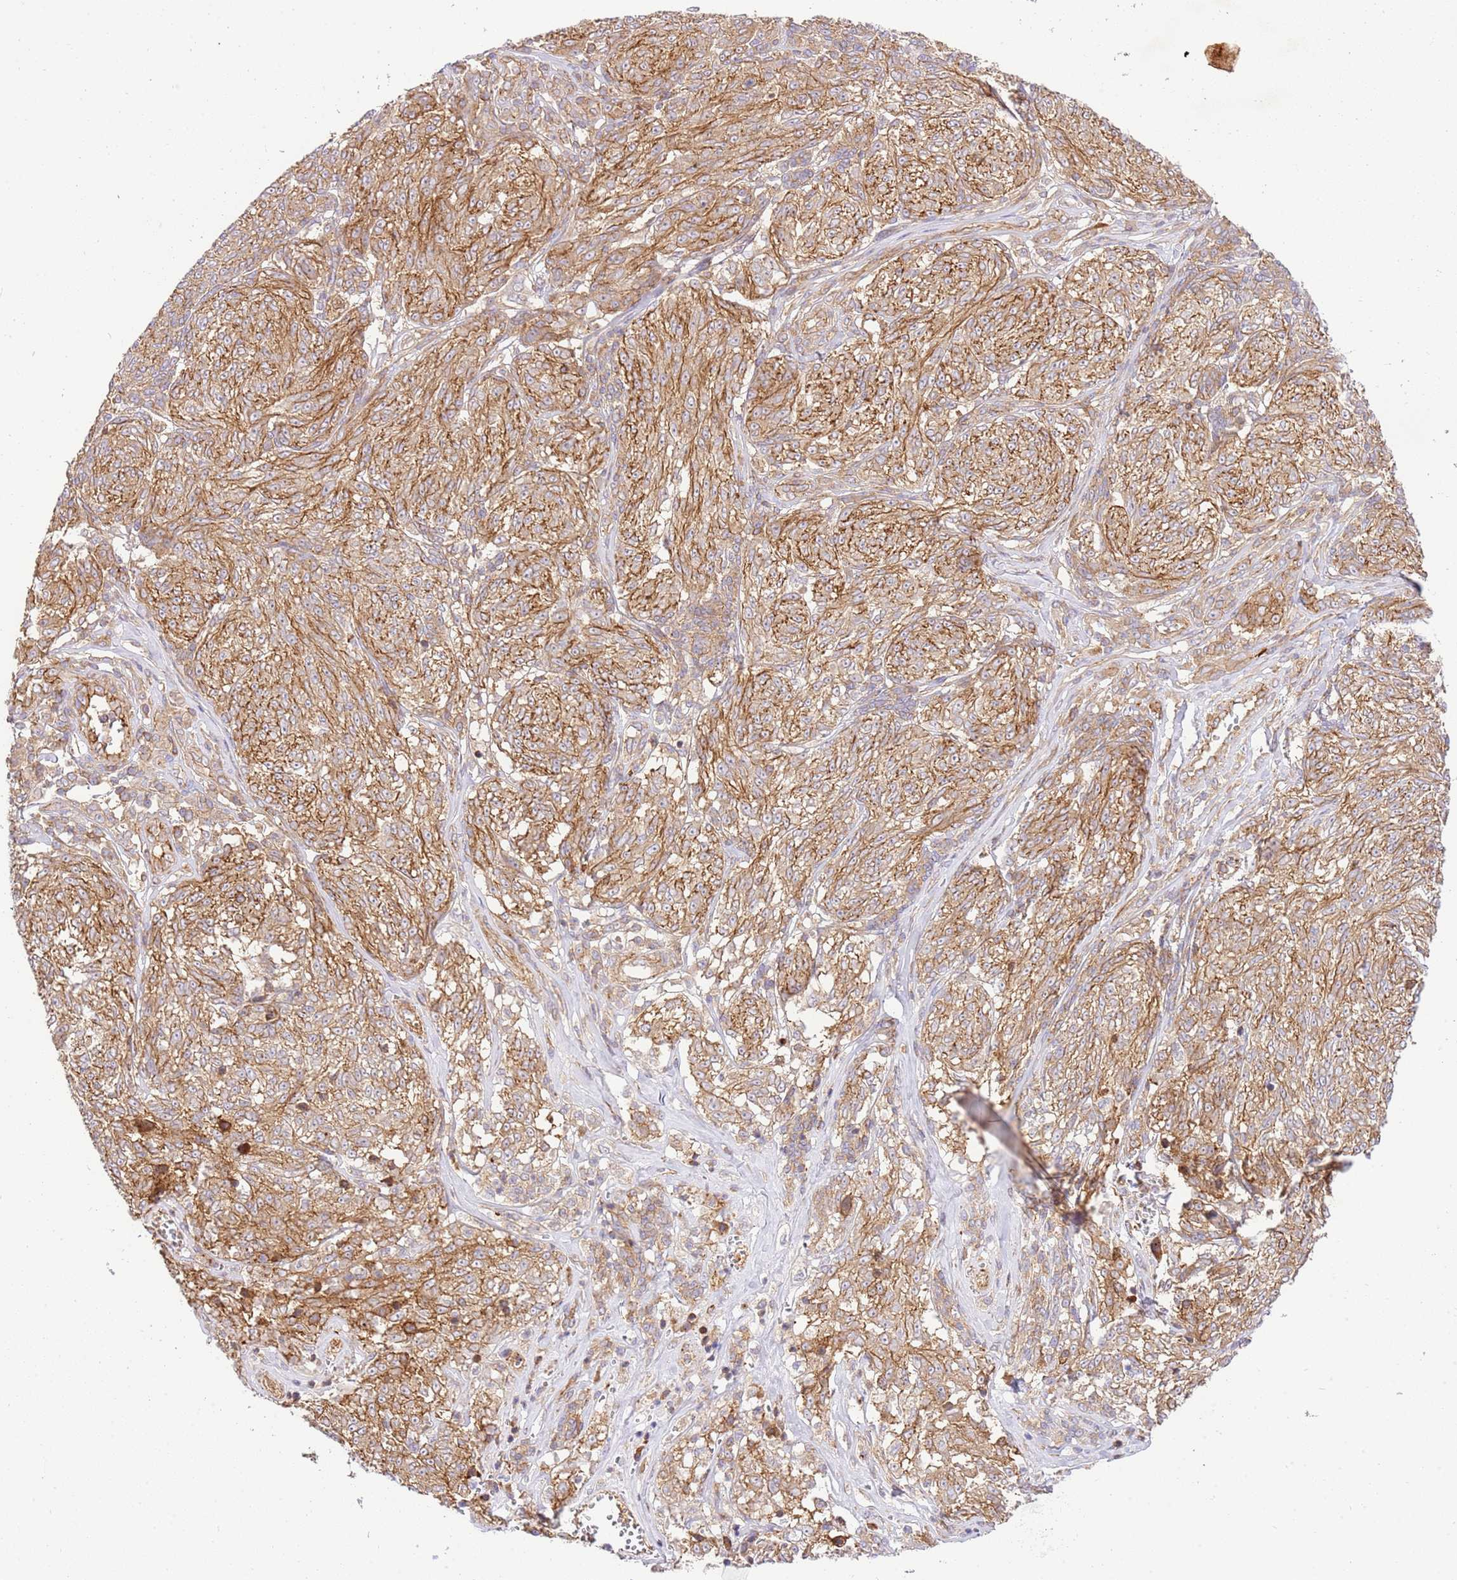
{"staining": {"intensity": "moderate", "quantity": ">75%", "location": "cytoplasmic/membranous"}, "tissue": "melanoma", "cell_type": "Tumor cells", "image_type": "cancer", "snomed": [{"axis": "morphology", "description": "Malignant melanoma, NOS"}, {"axis": "topography", "description": "Skin"}], "caption": "About >75% of tumor cells in malignant melanoma display moderate cytoplasmic/membranous protein expression as visualized by brown immunohistochemical staining.", "gene": "EFCAB8", "patient": {"sex": "female", "age": 63}}